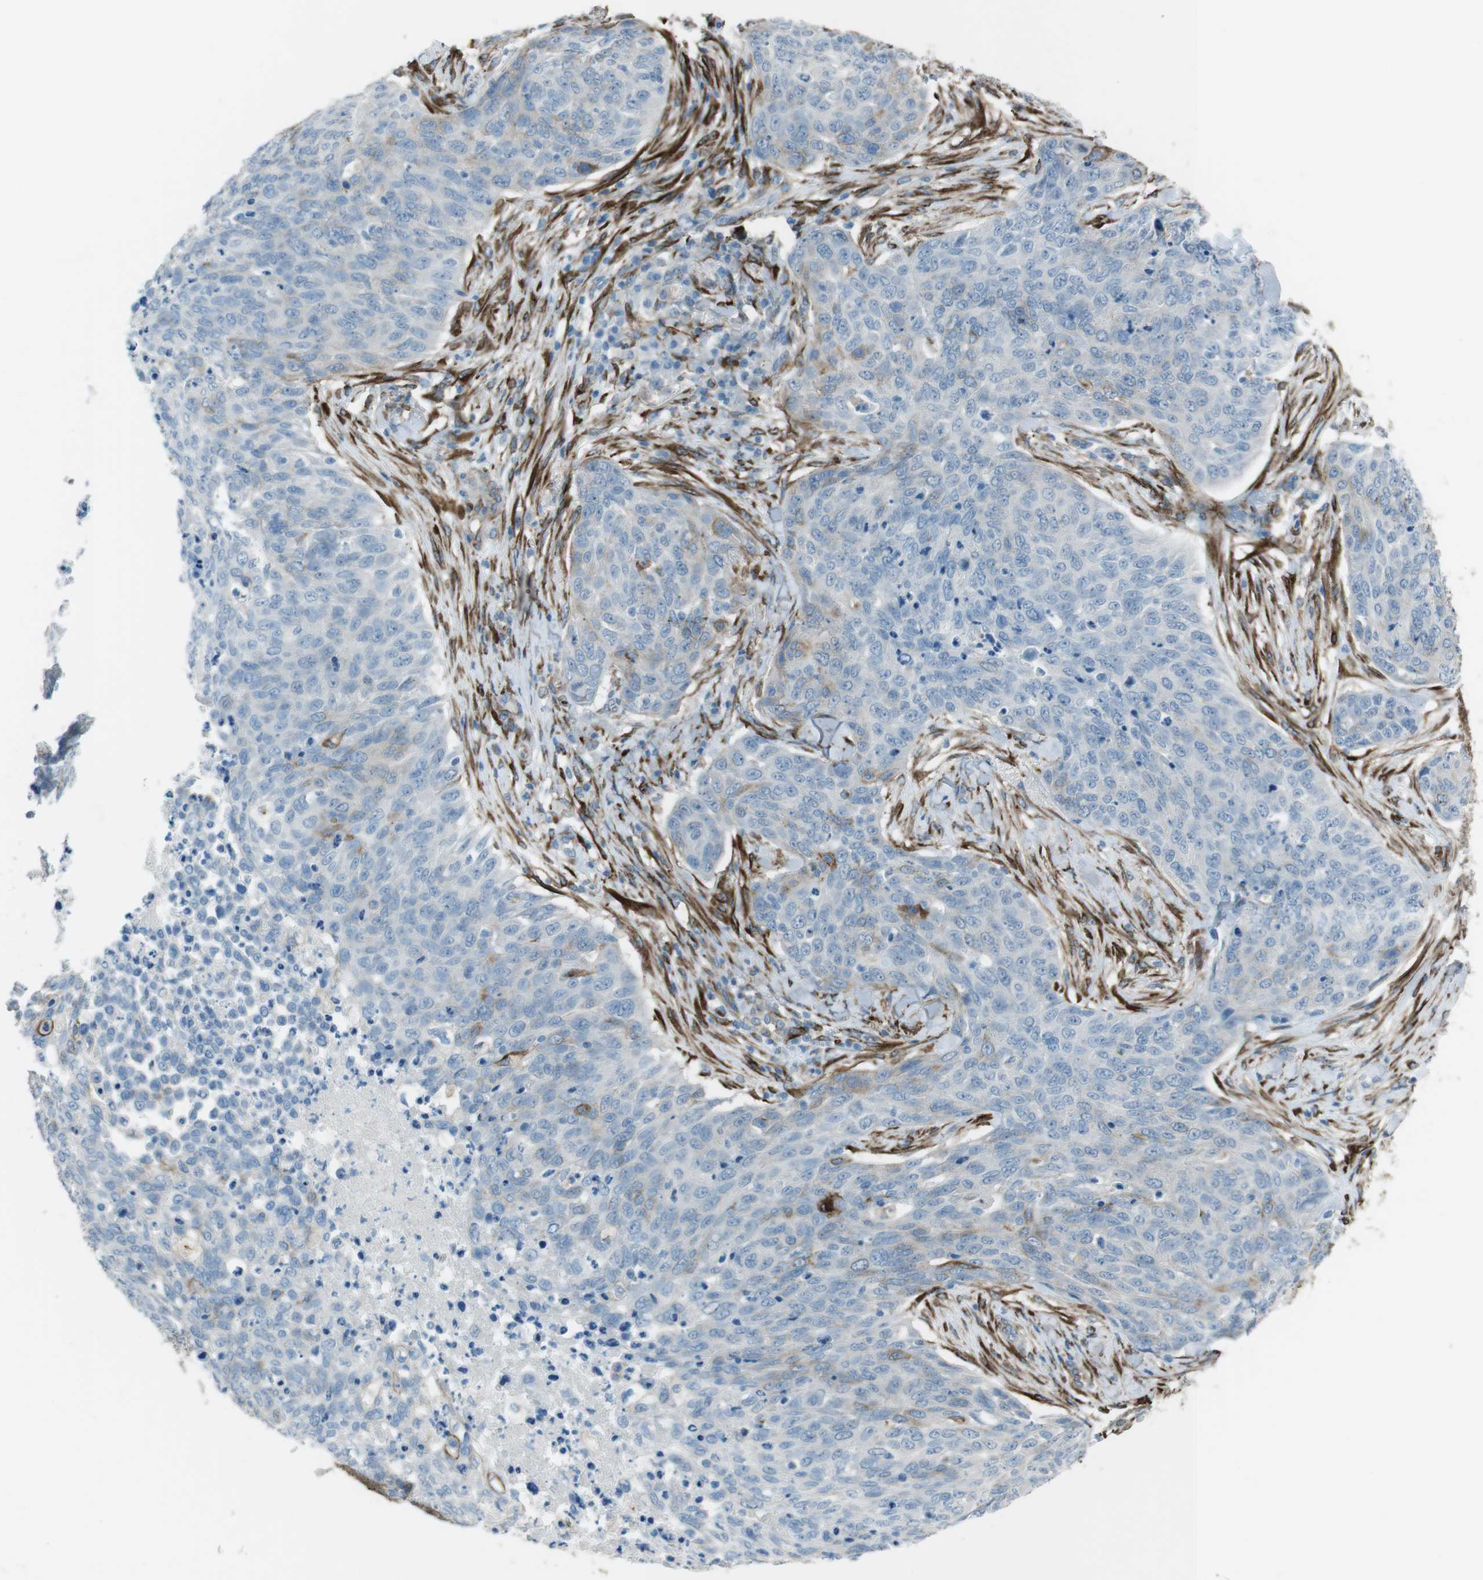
{"staining": {"intensity": "weak", "quantity": "<25%", "location": "cytoplasmic/membranous"}, "tissue": "skin cancer", "cell_type": "Tumor cells", "image_type": "cancer", "snomed": [{"axis": "morphology", "description": "Squamous cell carcinoma in situ, NOS"}, {"axis": "morphology", "description": "Squamous cell carcinoma, NOS"}, {"axis": "topography", "description": "Skin"}], "caption": "Squamous cell carcinoma (skin) was stained to show a protein in brown. There is no significant positivity in tumor cells.", "gene": "TUBB2A", "patient": {"sex": "male", "age": 93}}